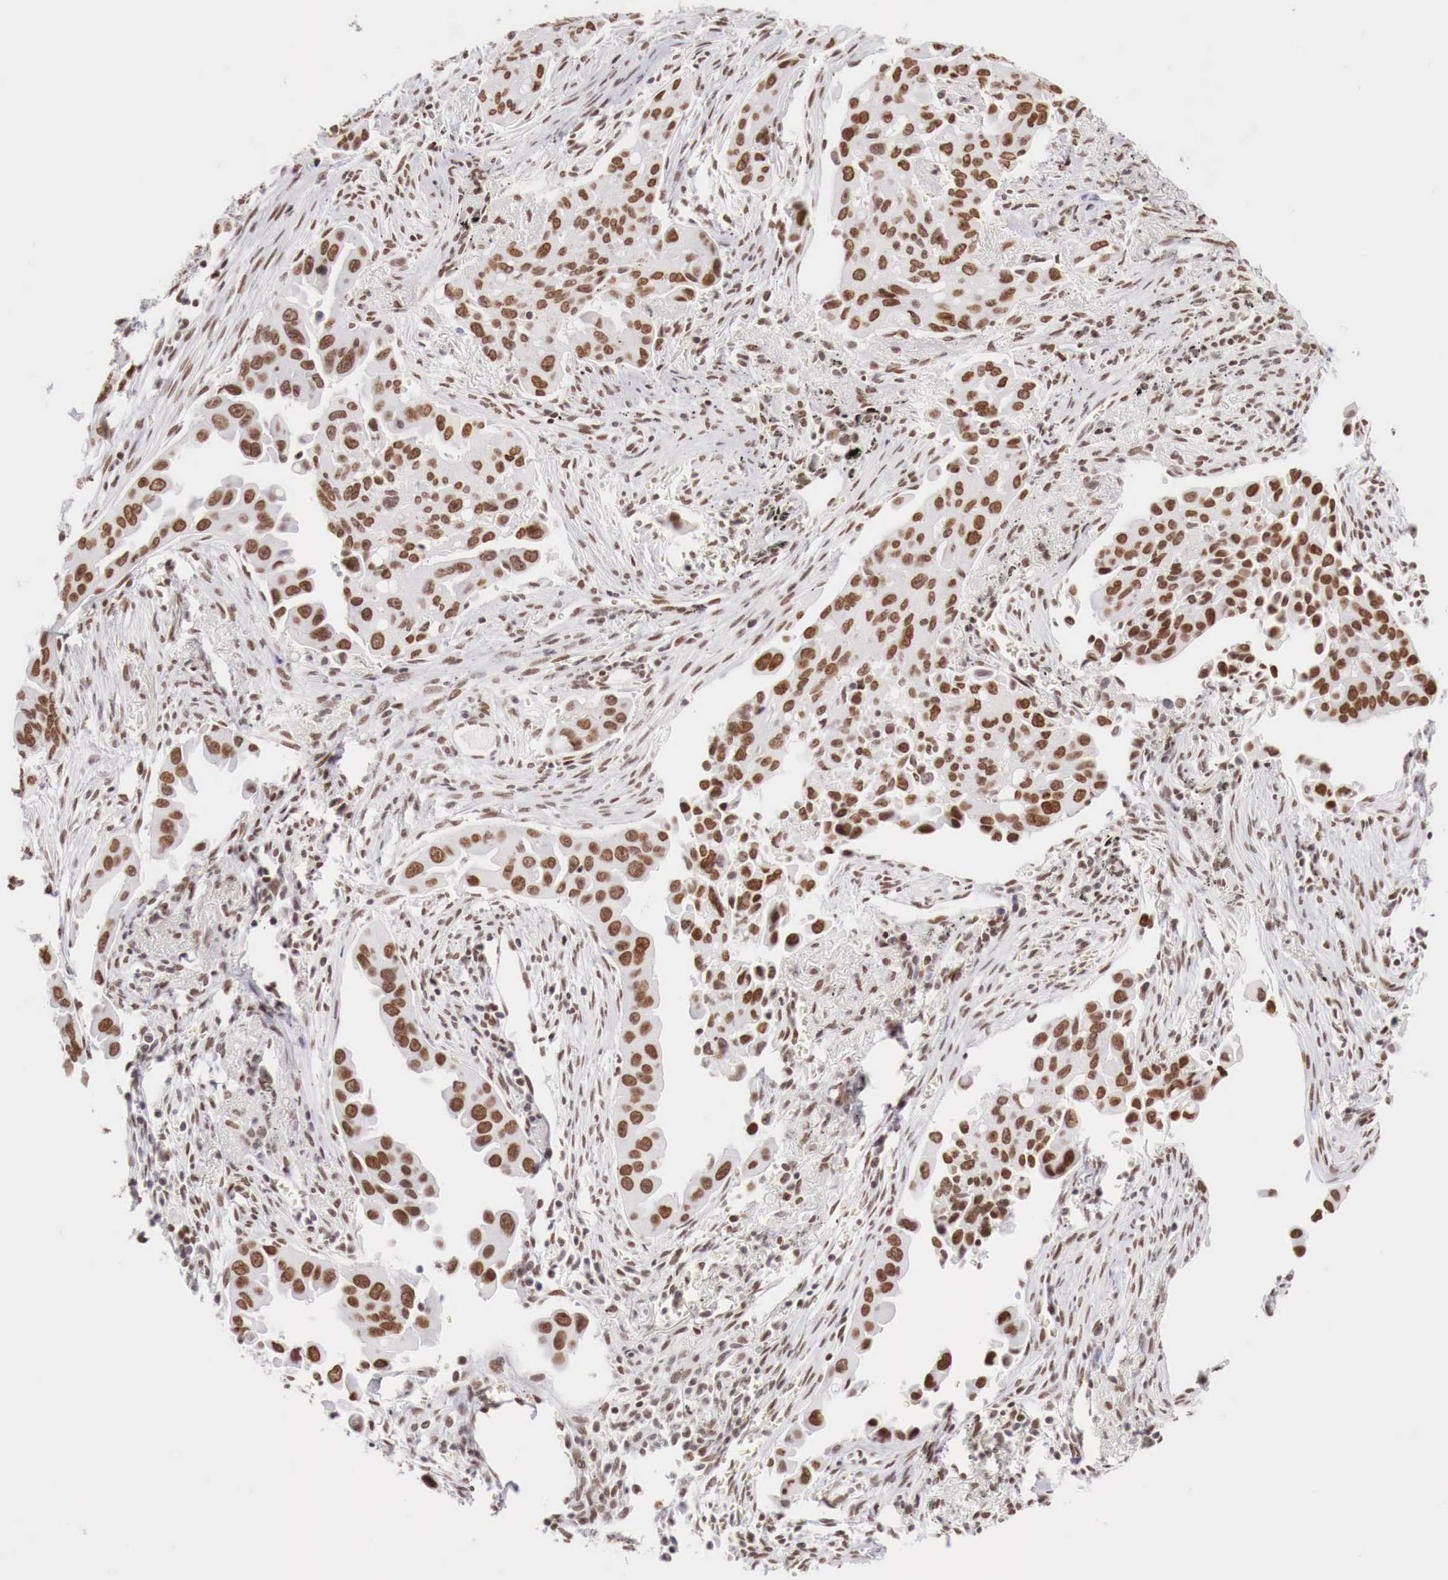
{"staining": {"intensity": "moderate", "quantity": "25%-75%", "location": "nuclear"}, "tissue": "lung cancer", "cell_type": "Tumor cells", "image_type": "cancer", "snomed": [{"axis": "morphology", "description": "Adenocarcinoma, NOS"}, {"axis": "topography", "description": "Lung"}], "caption": "This is a micrograph of IHC staining of lung cancer (adenocarcinoma), which shows moderate positivity in the nuclear of tumor cells.", "gene": "PHF14", "patient": {"sex": "male", "age": 68}}